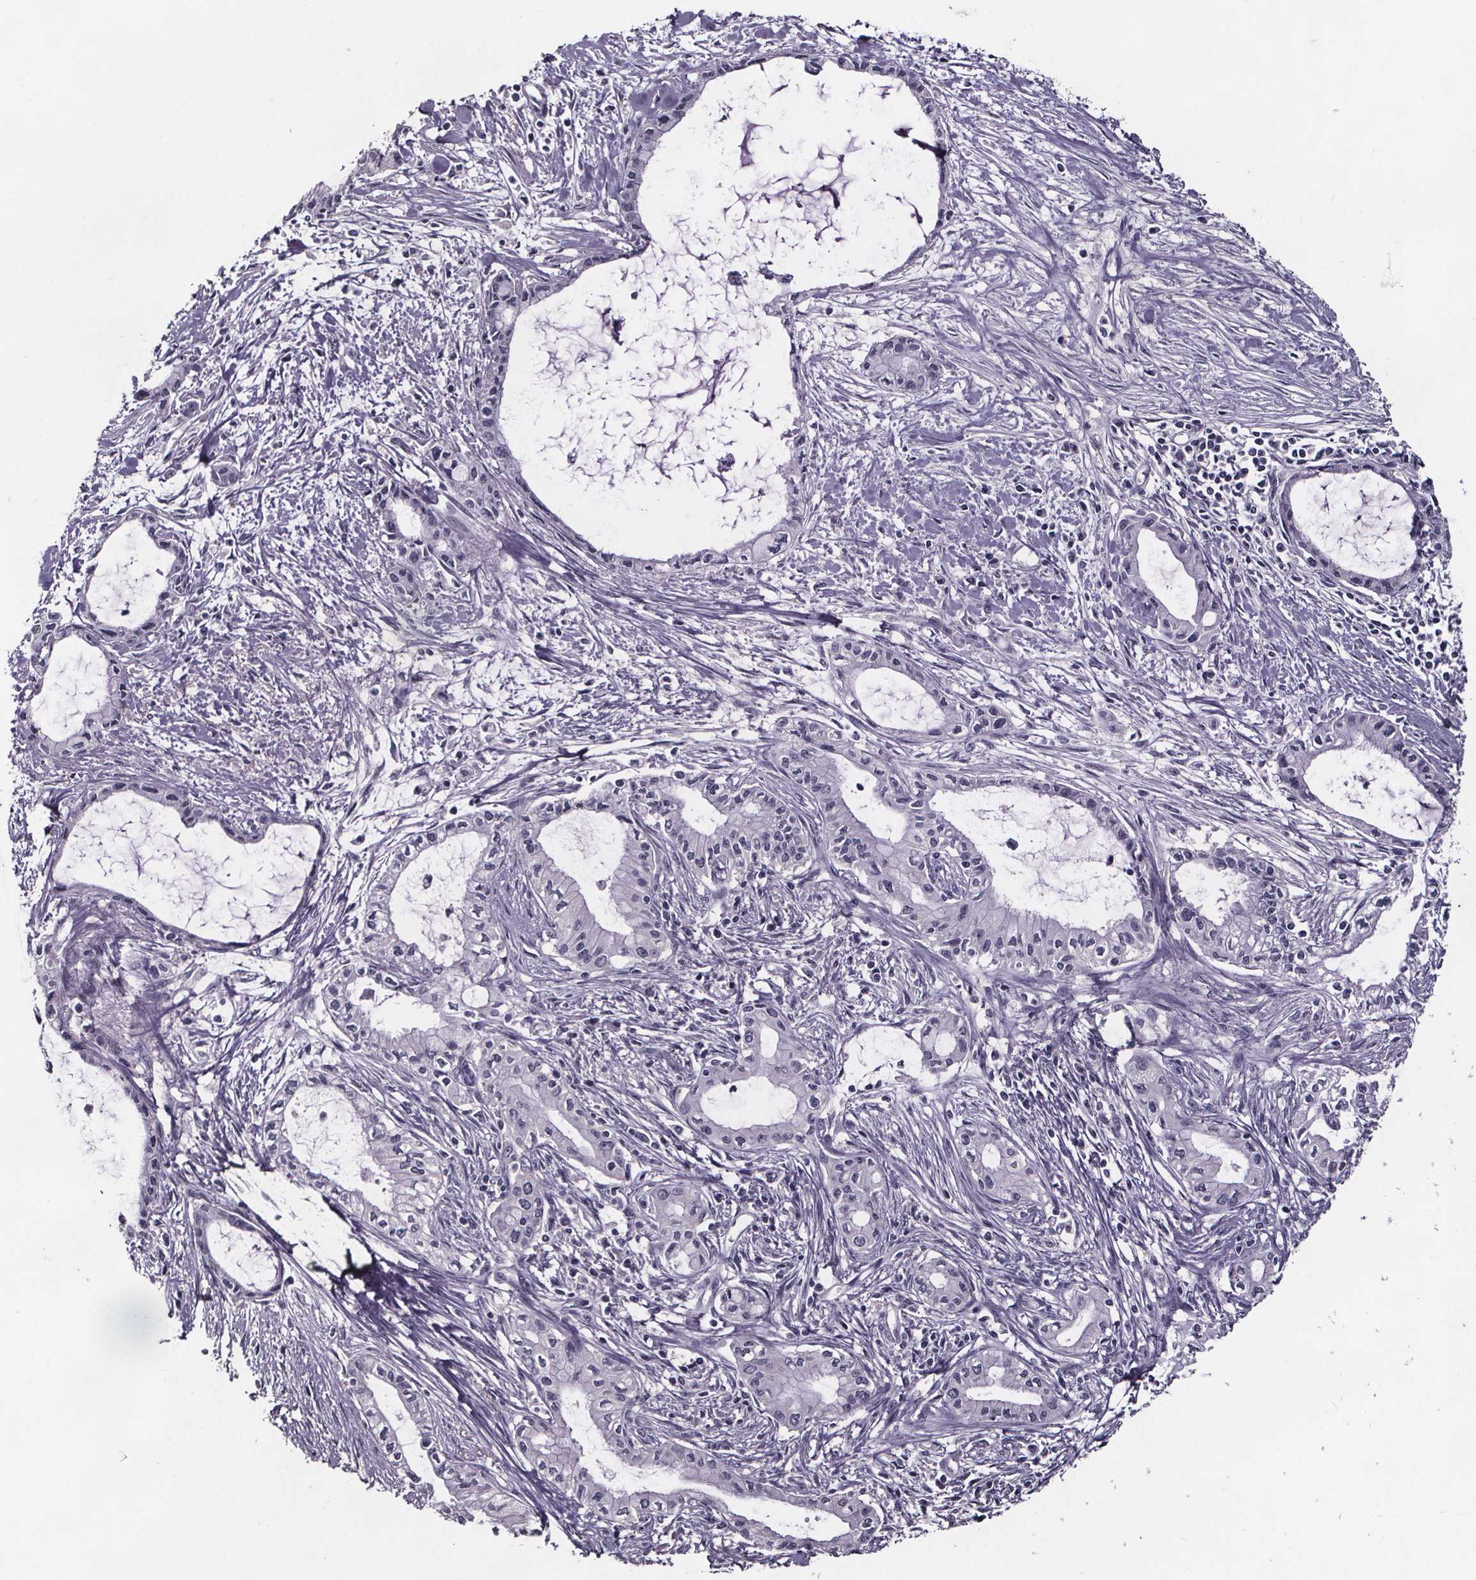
{"staining": {"intensity": "negative", "quantity": "none", "location": "none"}, "tissue": "pancreatic cancer", "cell_type": "Tumor cells", "image_type": "cancer", "snomed": [{"axis": "morphology", "description": "Adenocarcinoma, NOS"}, {"axis": "topography", "description": "Pancreas"}], "caption": "Tumor cells are negative for protein expression in human adenocarcinoma (pancreatic).", "gene": "AR", "patient": {"sex": "male", "age": 48}}